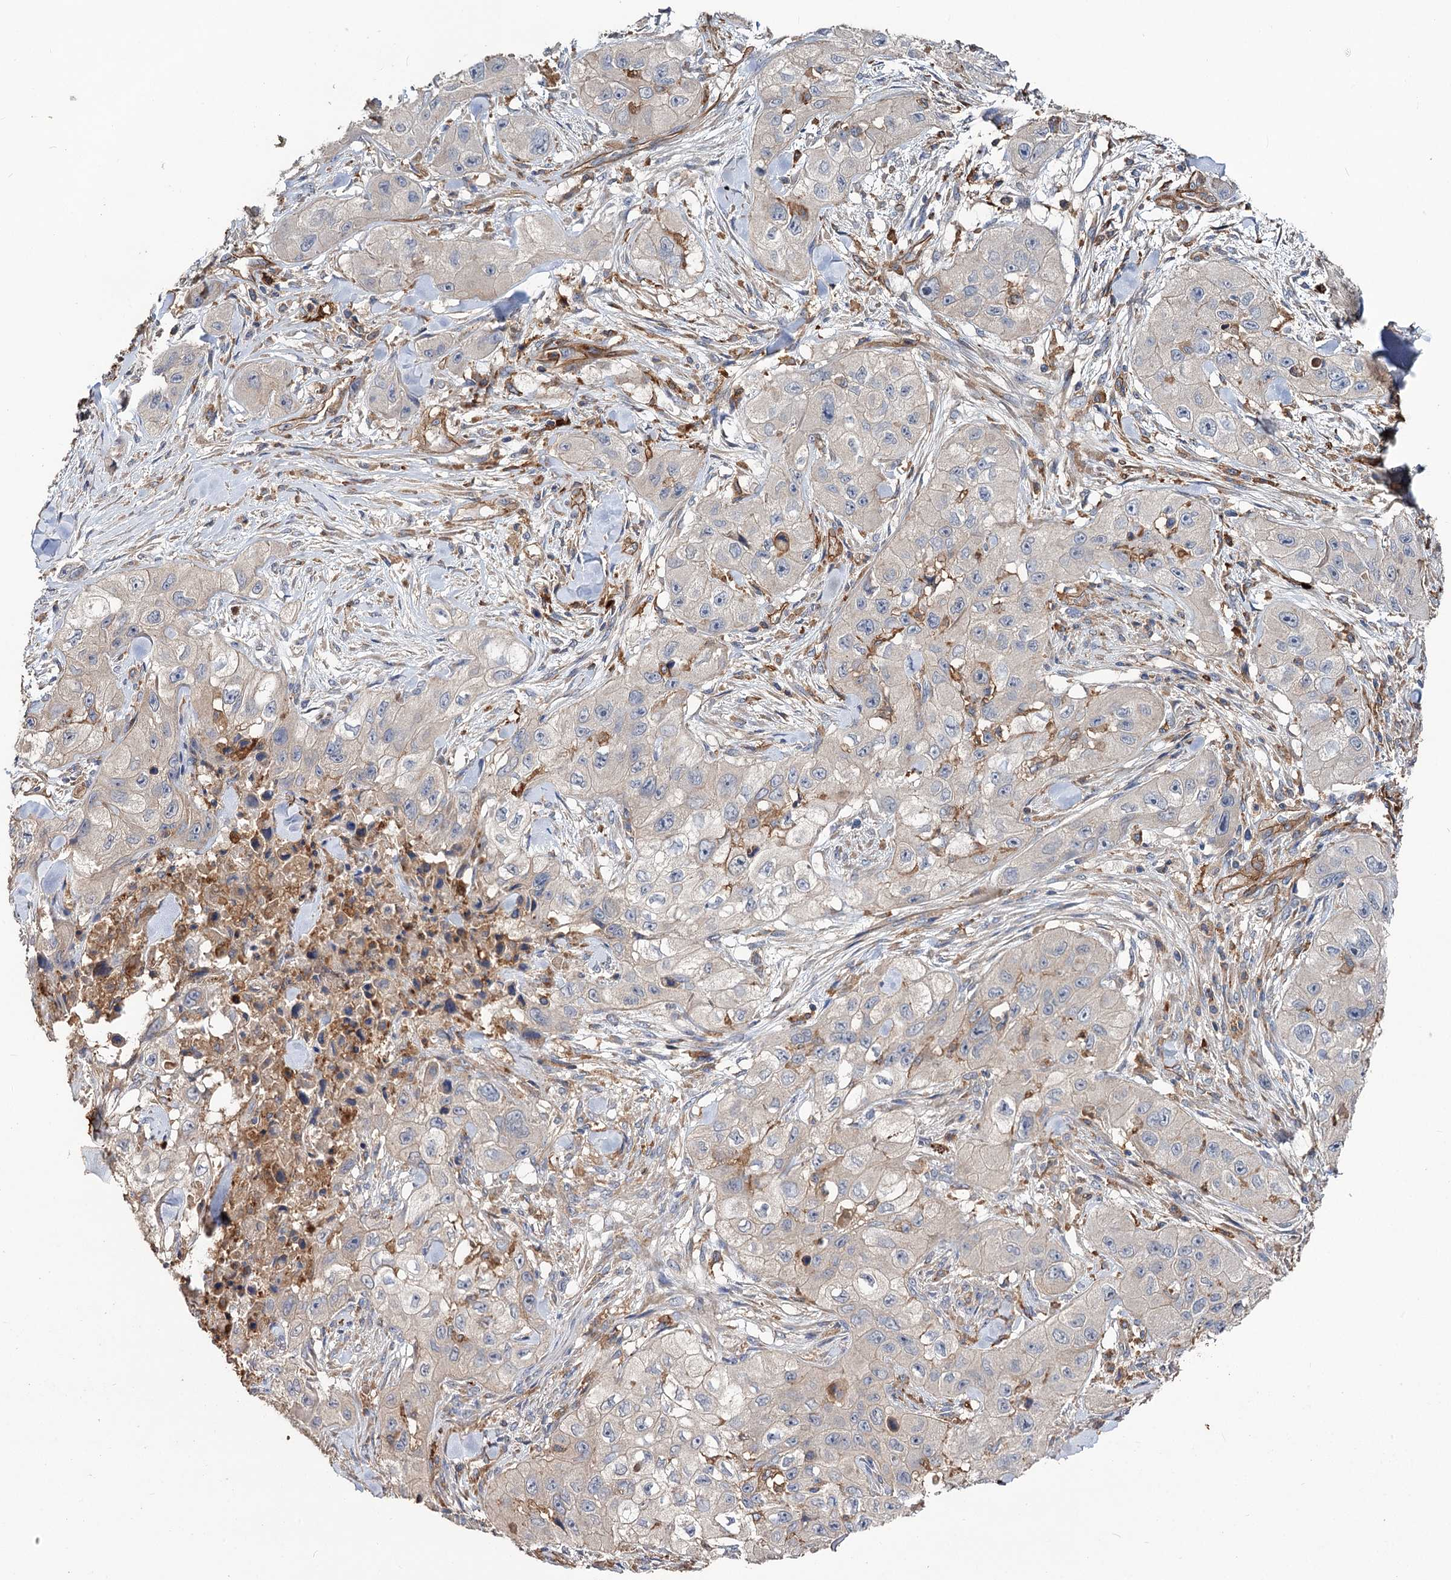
{"staining": {"intensity": "negative", "quantity": "none", "location": "none"}, "tissue": "skin cancer", "cell_type": "Tumor cells", "image_type": "cancer", "snomed": [{"axis": "morphology", "description": "Squamous cell carcinoma, NOS"}, {"axis": "topography", "description": "Skin"}, {"axis": "topography", "description": "Subcutis"}], "caption": "Human squamous cell carcinoma (skin) stained for a protein using immunohistochemistry exhibits no staining in tumor cells.", "gene": "CSAD", "patient": {"sex": "male", "age": 73}}